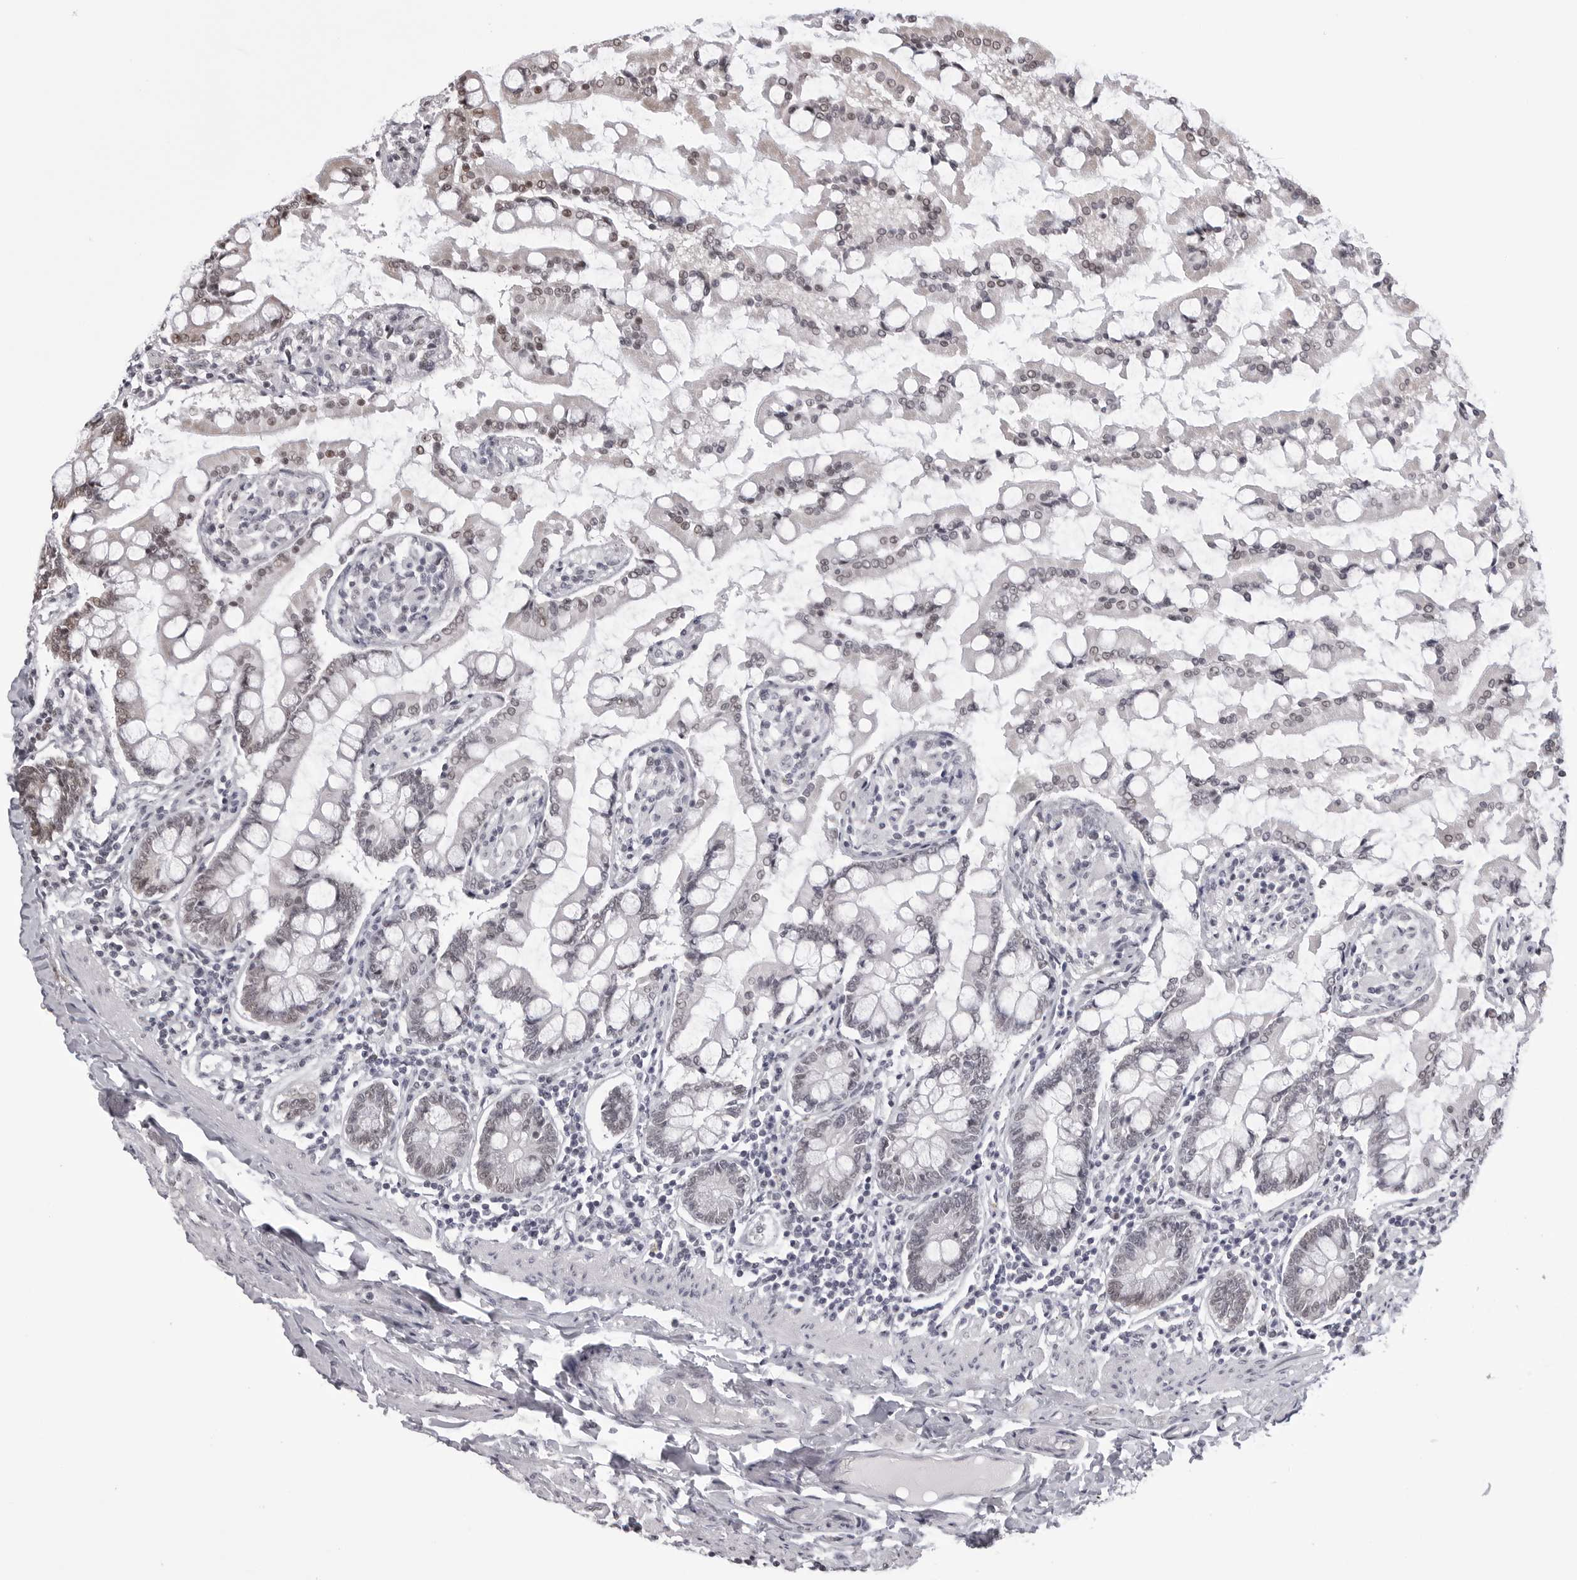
{"staining": {"intensity": "weak", "quantity": "25%-75%", "location": "nuclear"}, "tissue": "small intestine", "cell_type": "Glandular cells", "image_type": "normal", "snomed": [{"axis": "morphology", "description": "Normal tissue, NOS"}, {"axis": "topography", "description": "Small intestine"}], "caption": "High-magnification brightfield microscopy of unremarkable small intestine stained with DAB (brown) and counterstained with hematoxylin (blue). glandular cells exhibit weak nuclear expression is appreciated in approximately25%-75% of cells. The protein is stained brown, and the nuclei are stained in blue (DAB IHC with brightfield microscopy, high magnification).", "gene": "PHF3", "patient": {"sex": "male", "age": 41}}